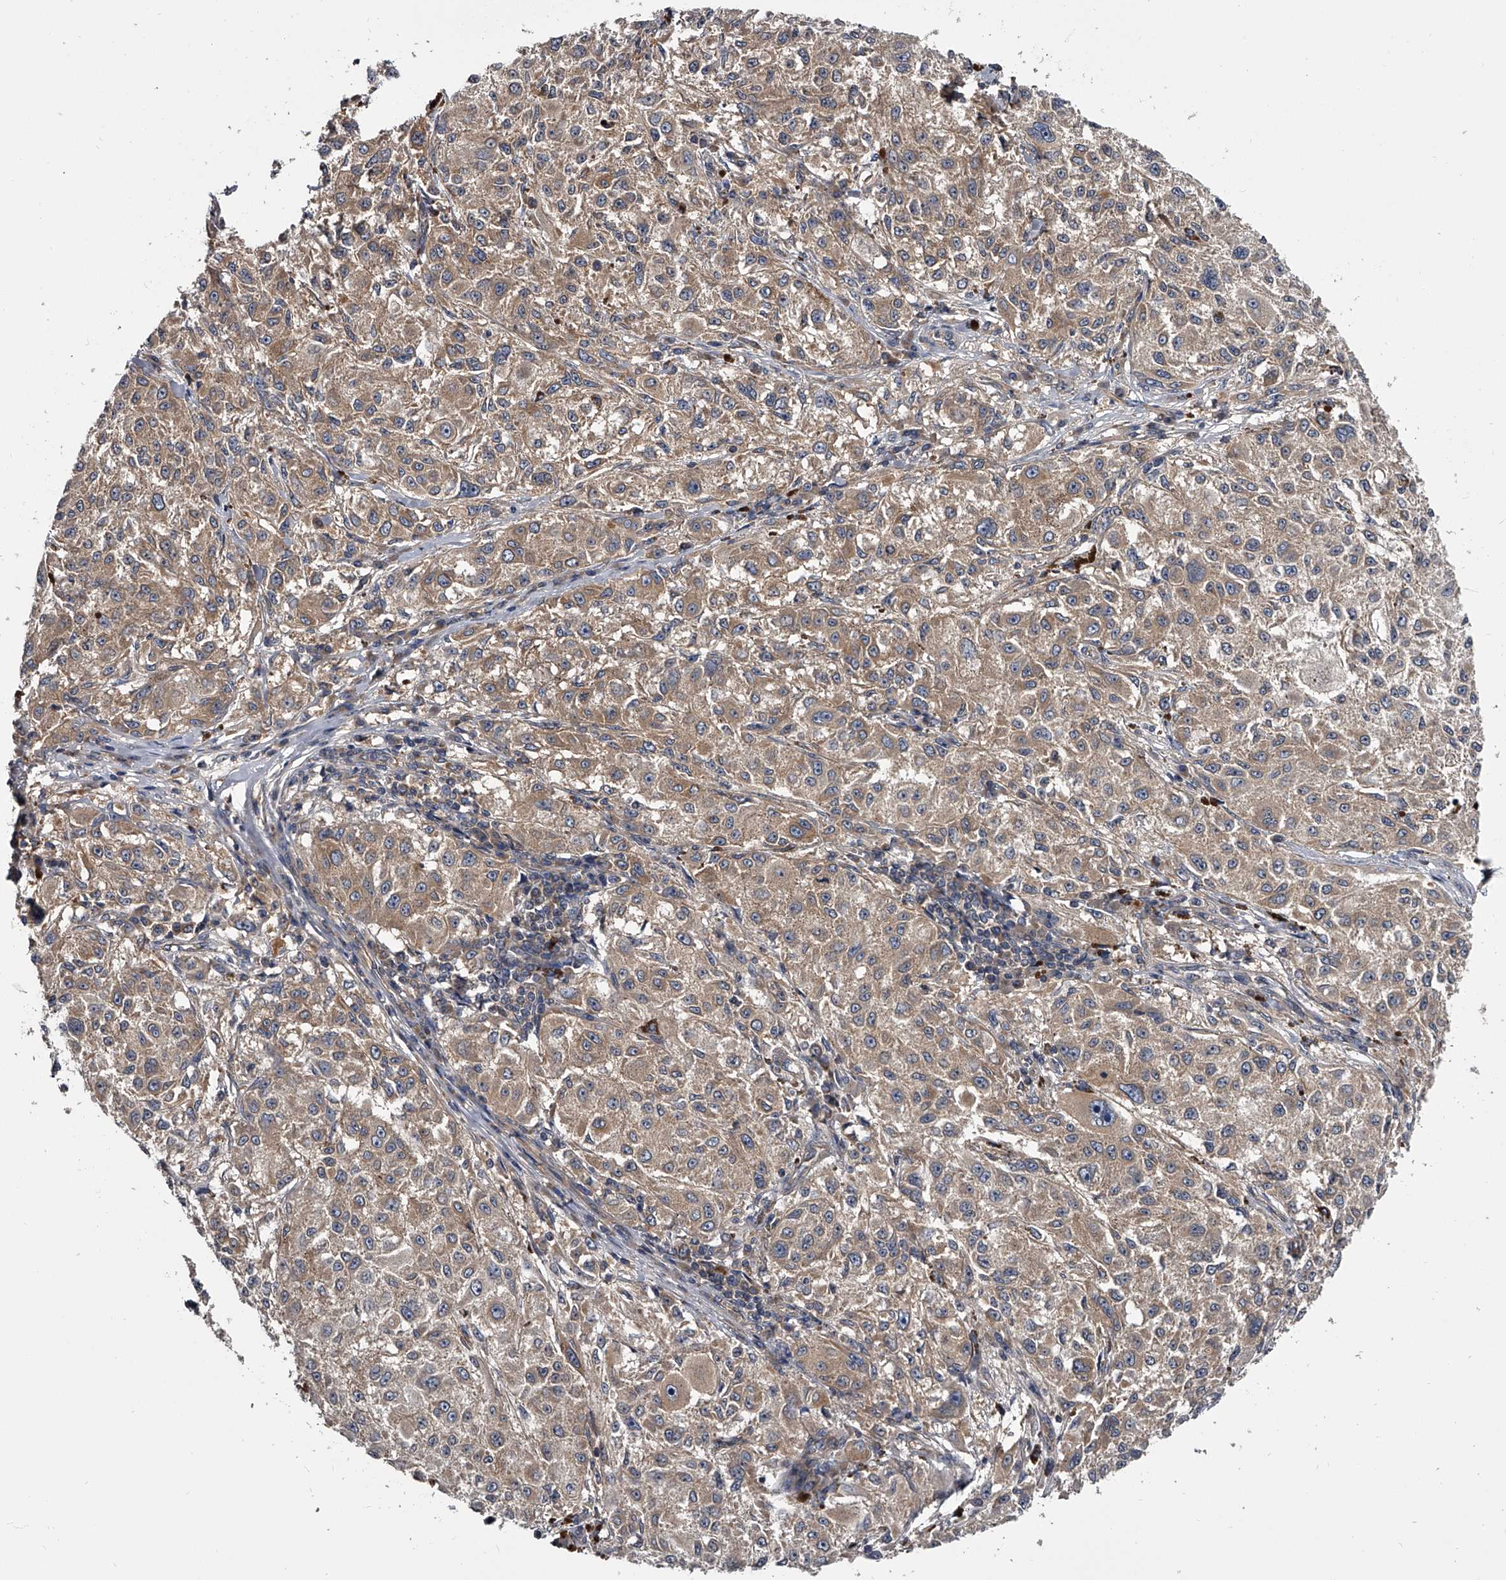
{"staining": {"intensity": "moderate", "quantity": ">75%", "location": "cytoplasmic/membranous"}, "tissue": "melanoma", "cell_type": "Tumor cells", "image_type": "cancer", "snomed": [{"axis": "morphology", "description": "Necrosis, NOS"}, {"axis": "morphology", "description": "Malignant melanoma, NOS"}, {"axis": "topography", "description": "Skin"}], "caption": "Melanoma stained for a protein (brown) reveals moderate cytoplasmic/membranous positive staining in about >75% of tumor cells.", "gene": "GAPVD1", "patient": {"sex": "female", "age": 87}}